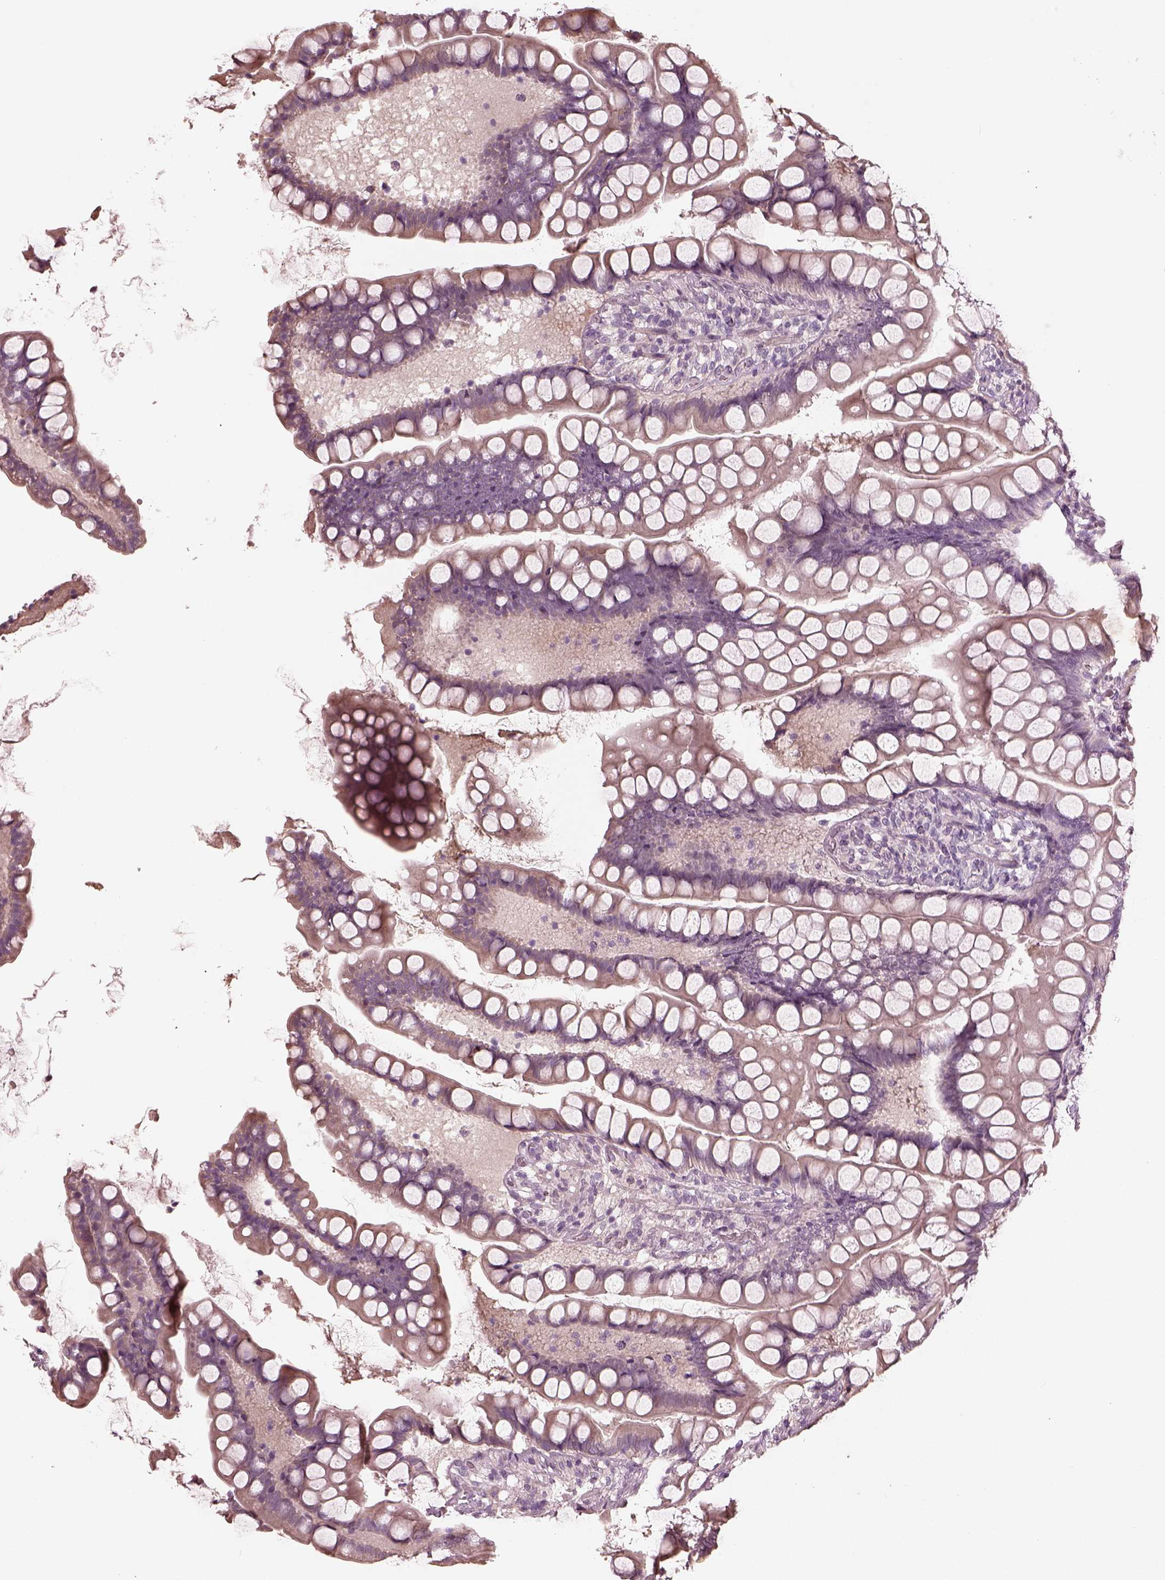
{"staining": {"intensity": "negative", "quantity": "none", "location": "none"}, "tissue": "small intestine", "cell_type": "Glandular cells", "image_type": "normal", "snomed": [{"axis": "morphology", "description": "Normal tissue, NOS"}, {"axis": "topography", "description": "Small intestine"}], "caption": "A high-resolution photomicrograph shows immunohistochemistry staining of benign small intestine, which demonstrates no significant positivity in glandular cells.", "gene": "OPTC", "patient": {"sex": "male", "age": 70}}